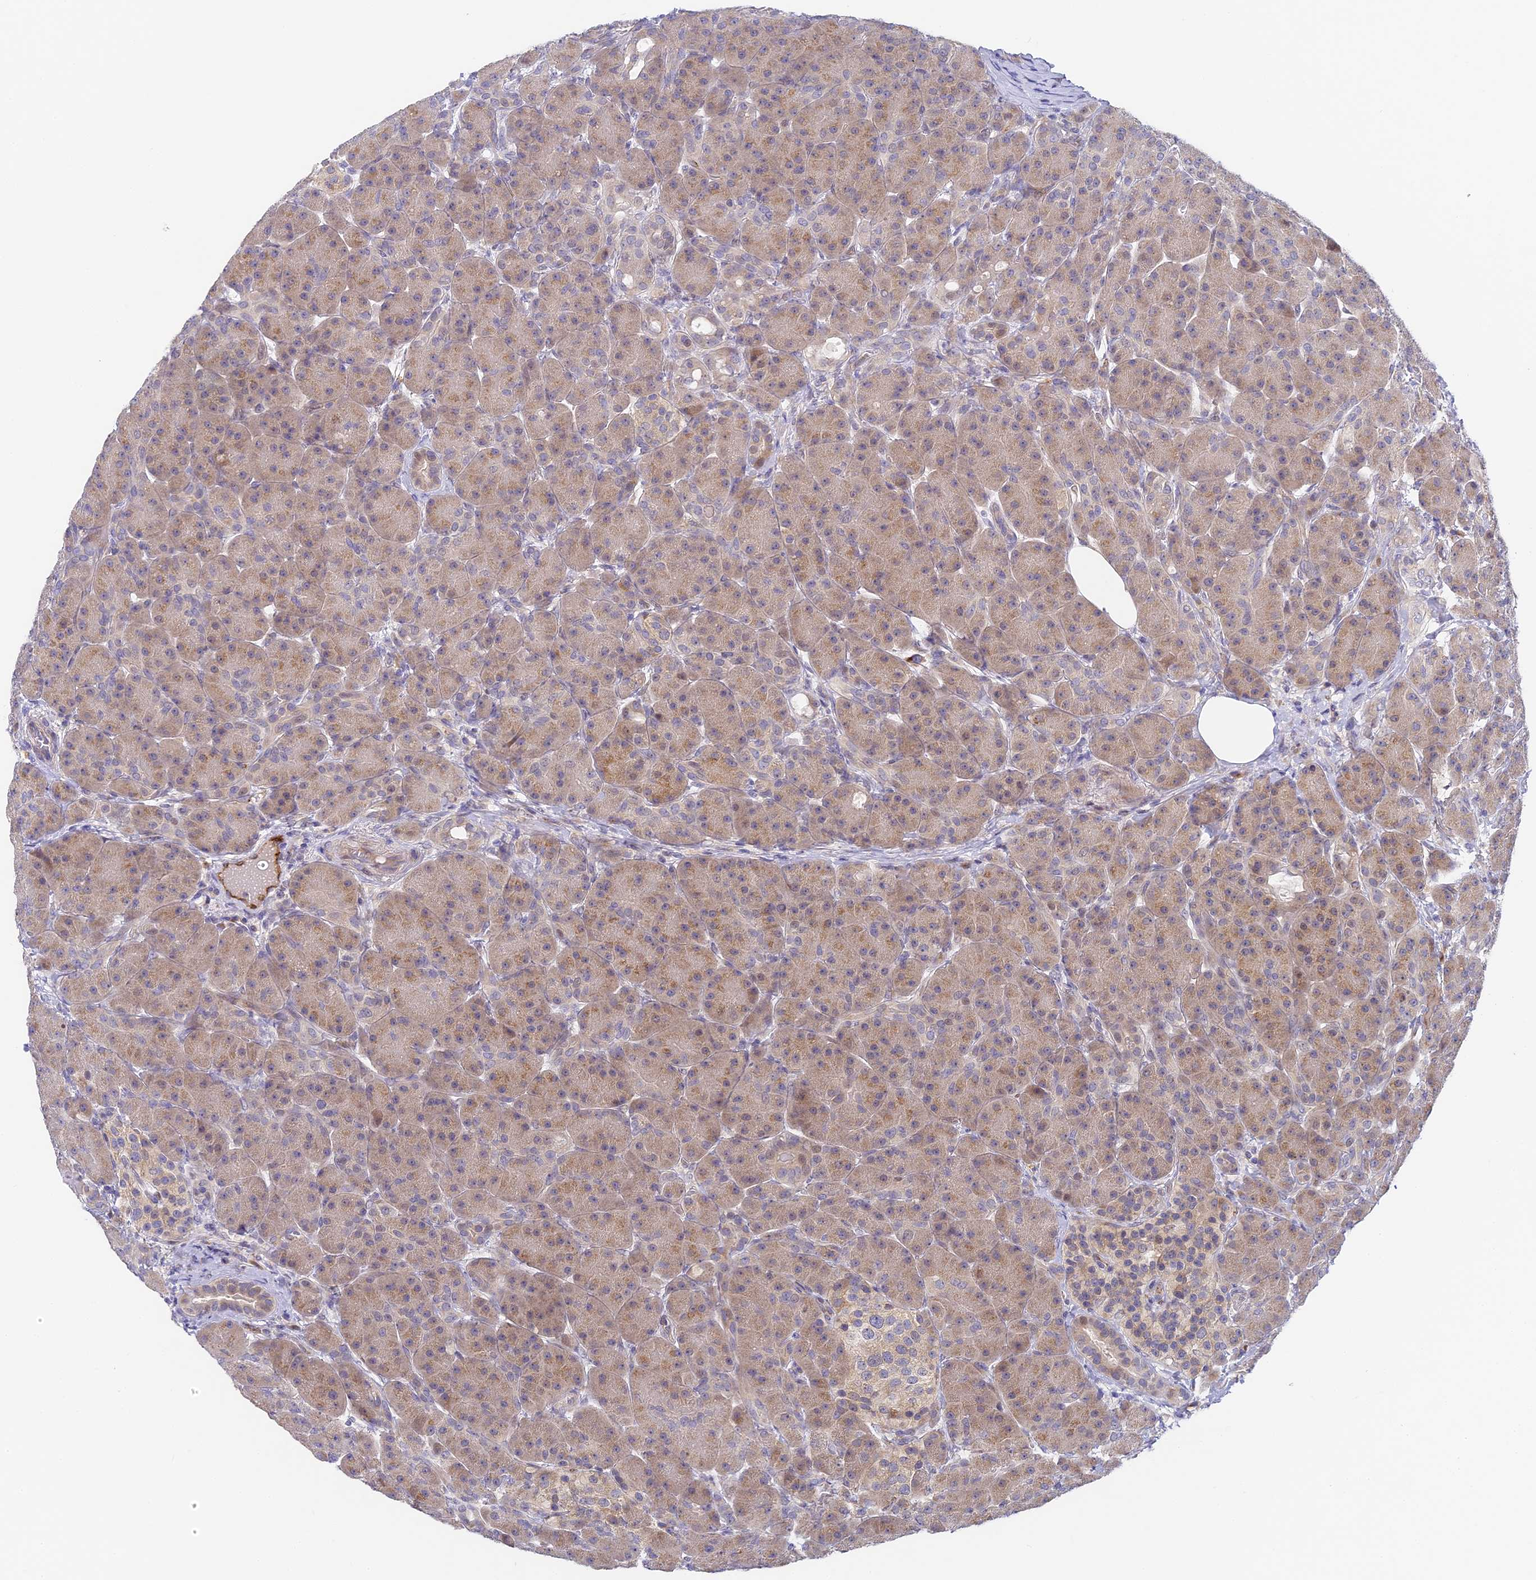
{"staining": {"intensity": "moderate", "quantity": "25%-75%", "location": "cytoplasmic/membranous"}, "tissue": "pancreas", "cell_type": "Exocrine glandular cells", "image_type": "normal", "snomed": [{"axis": "morphology", "description": "Normal tissue, NOS"}, {"axis": "topography", "description": "Pancreas"}], "caption": "Immunohistochemistry (IHC) staining of normal pancreas, which demonstrates medium levels of moderate cytoplasmic/membranous expression in about 25%-75% of exocrine glandular cells indicating moderate cytoplasmic/membranous protein positivity. The staining was performed using DAB (brown) for protein detection and nuclei were counterstained in hematoxylin (blue).", "gene": "DNAAF10", "patient": {"sex": "male", "age": 63}}